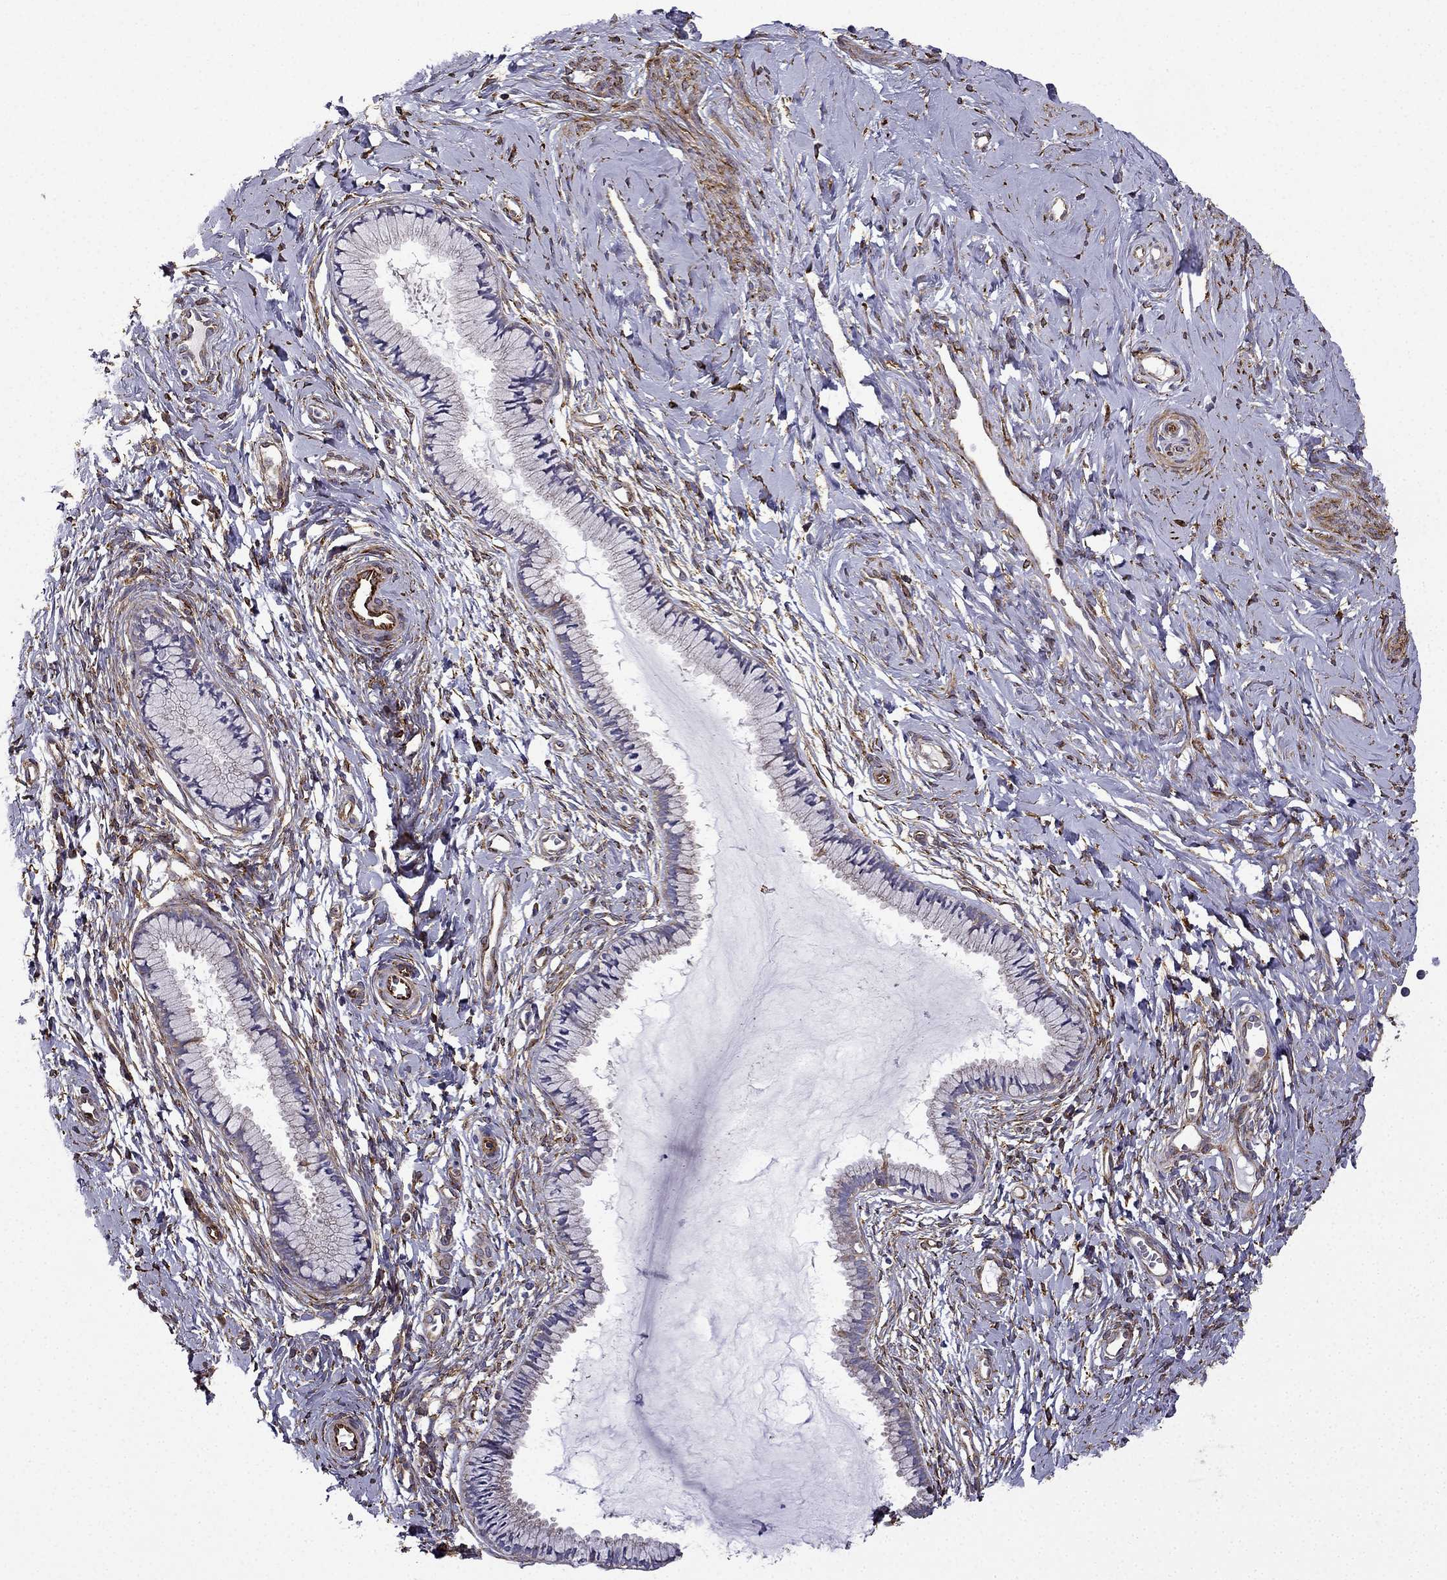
{"staining": {"intensity": "negative", "quantity": "none", "location": "none"}, "tissue": "cervix", "cell_type": "Glandular cells", "image_type": "normal", "snomed": [{"axis": "morphology", "description": "Normal tissue, NOS"}, {"axis": "topography", "description": "Cervix"}], "caption": "The micrograph reveals no staining of glandular cells in benign cervix.", "gene": "MAP4", "patient": {"sex": "female", "age": 40}}